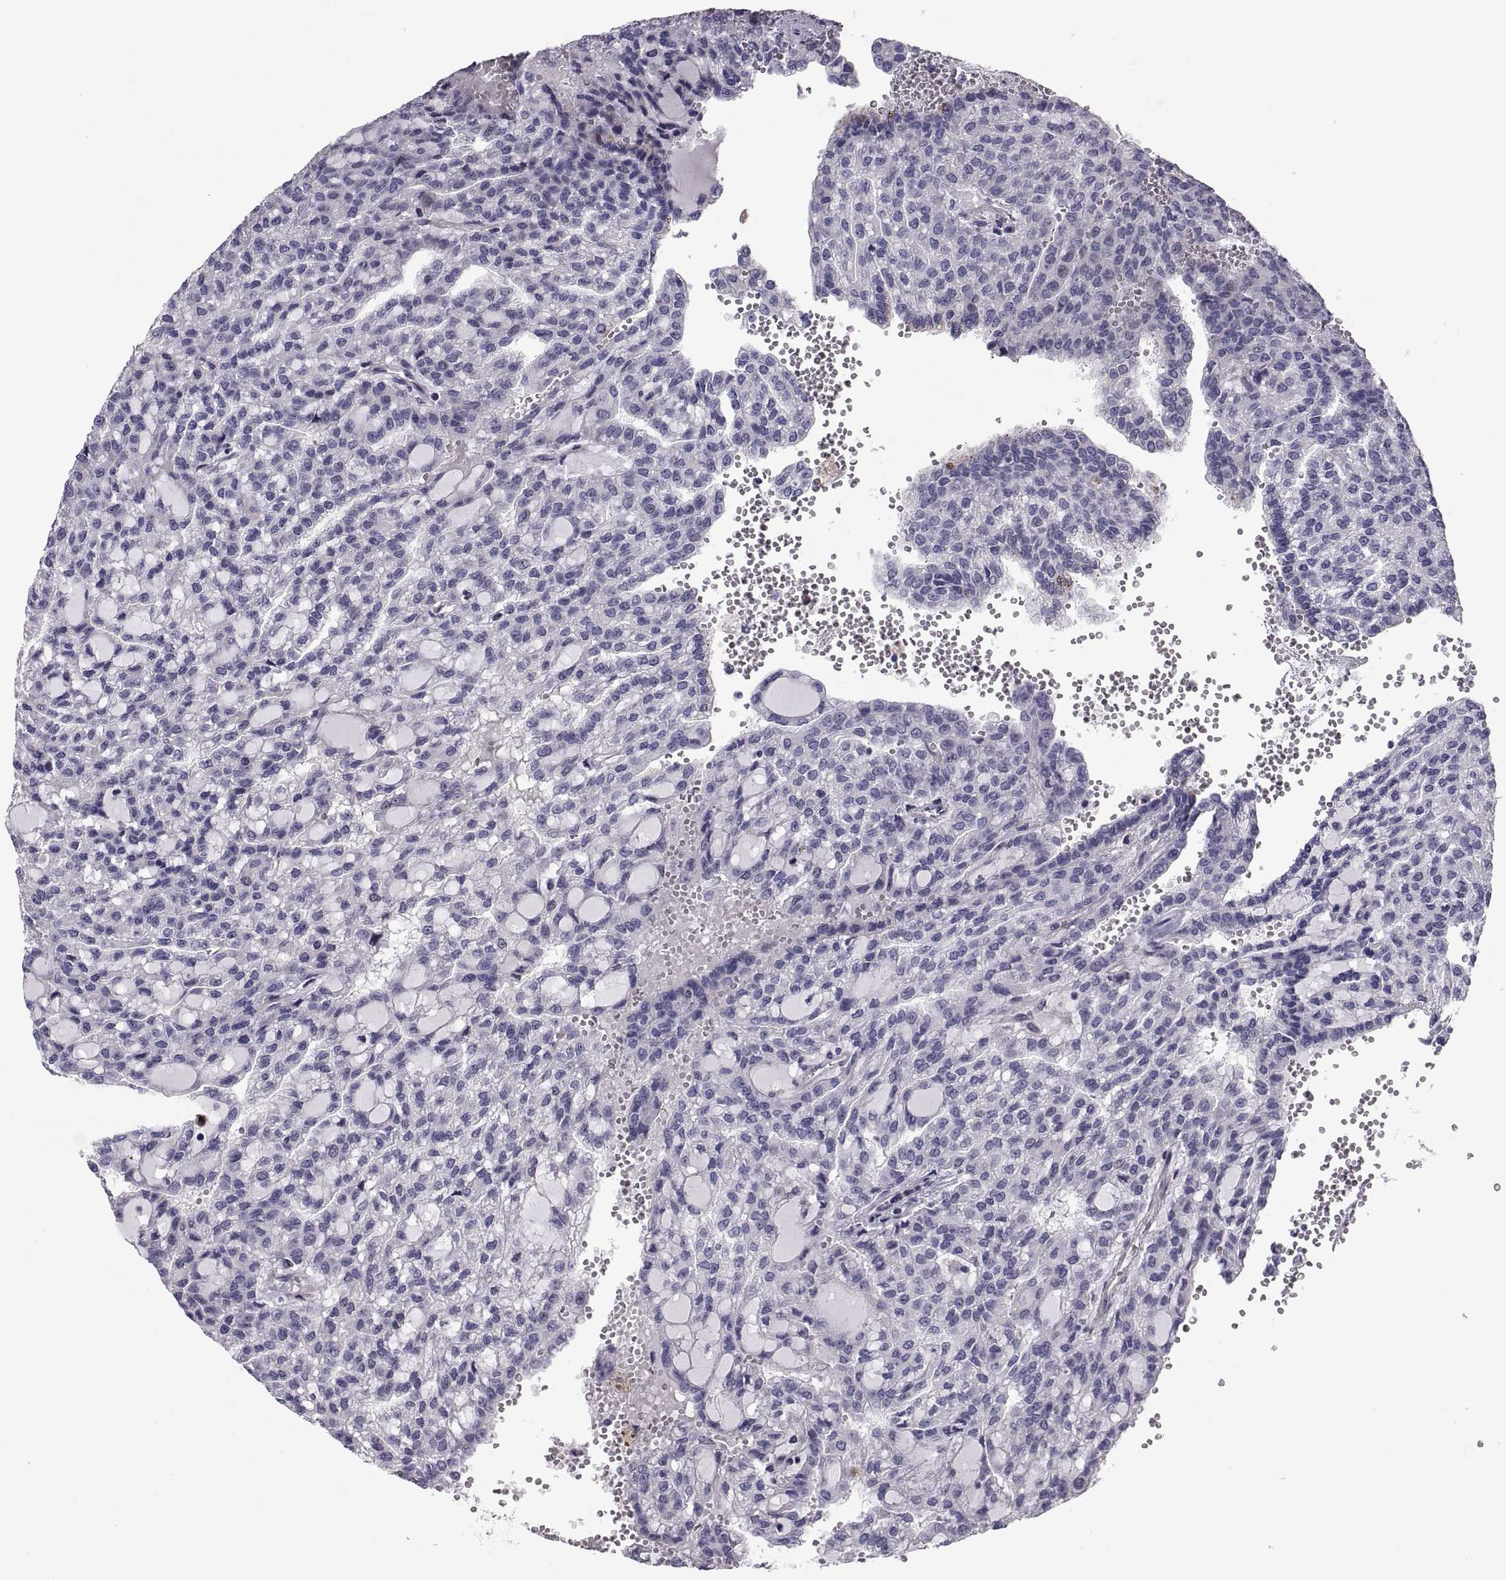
{"staining": {"intensity": "negative", "quantity": "none", "location": "none"}, "tissue": "renal cancer", "cell_type": "Tumor cells", "image_type": "cancer", "snomed": [{"axis": "morphology", "description": "Adenocarcinoma, NOS"}, {"axis": "topography", "description": "Kidney"}], "caption": "This is a micrograph of IHC staining of adenocarcinoma (renal), which shows no expression in tumor cells.", "gene": "ANO1", "patient": {"sex": "male", "age": 63}}